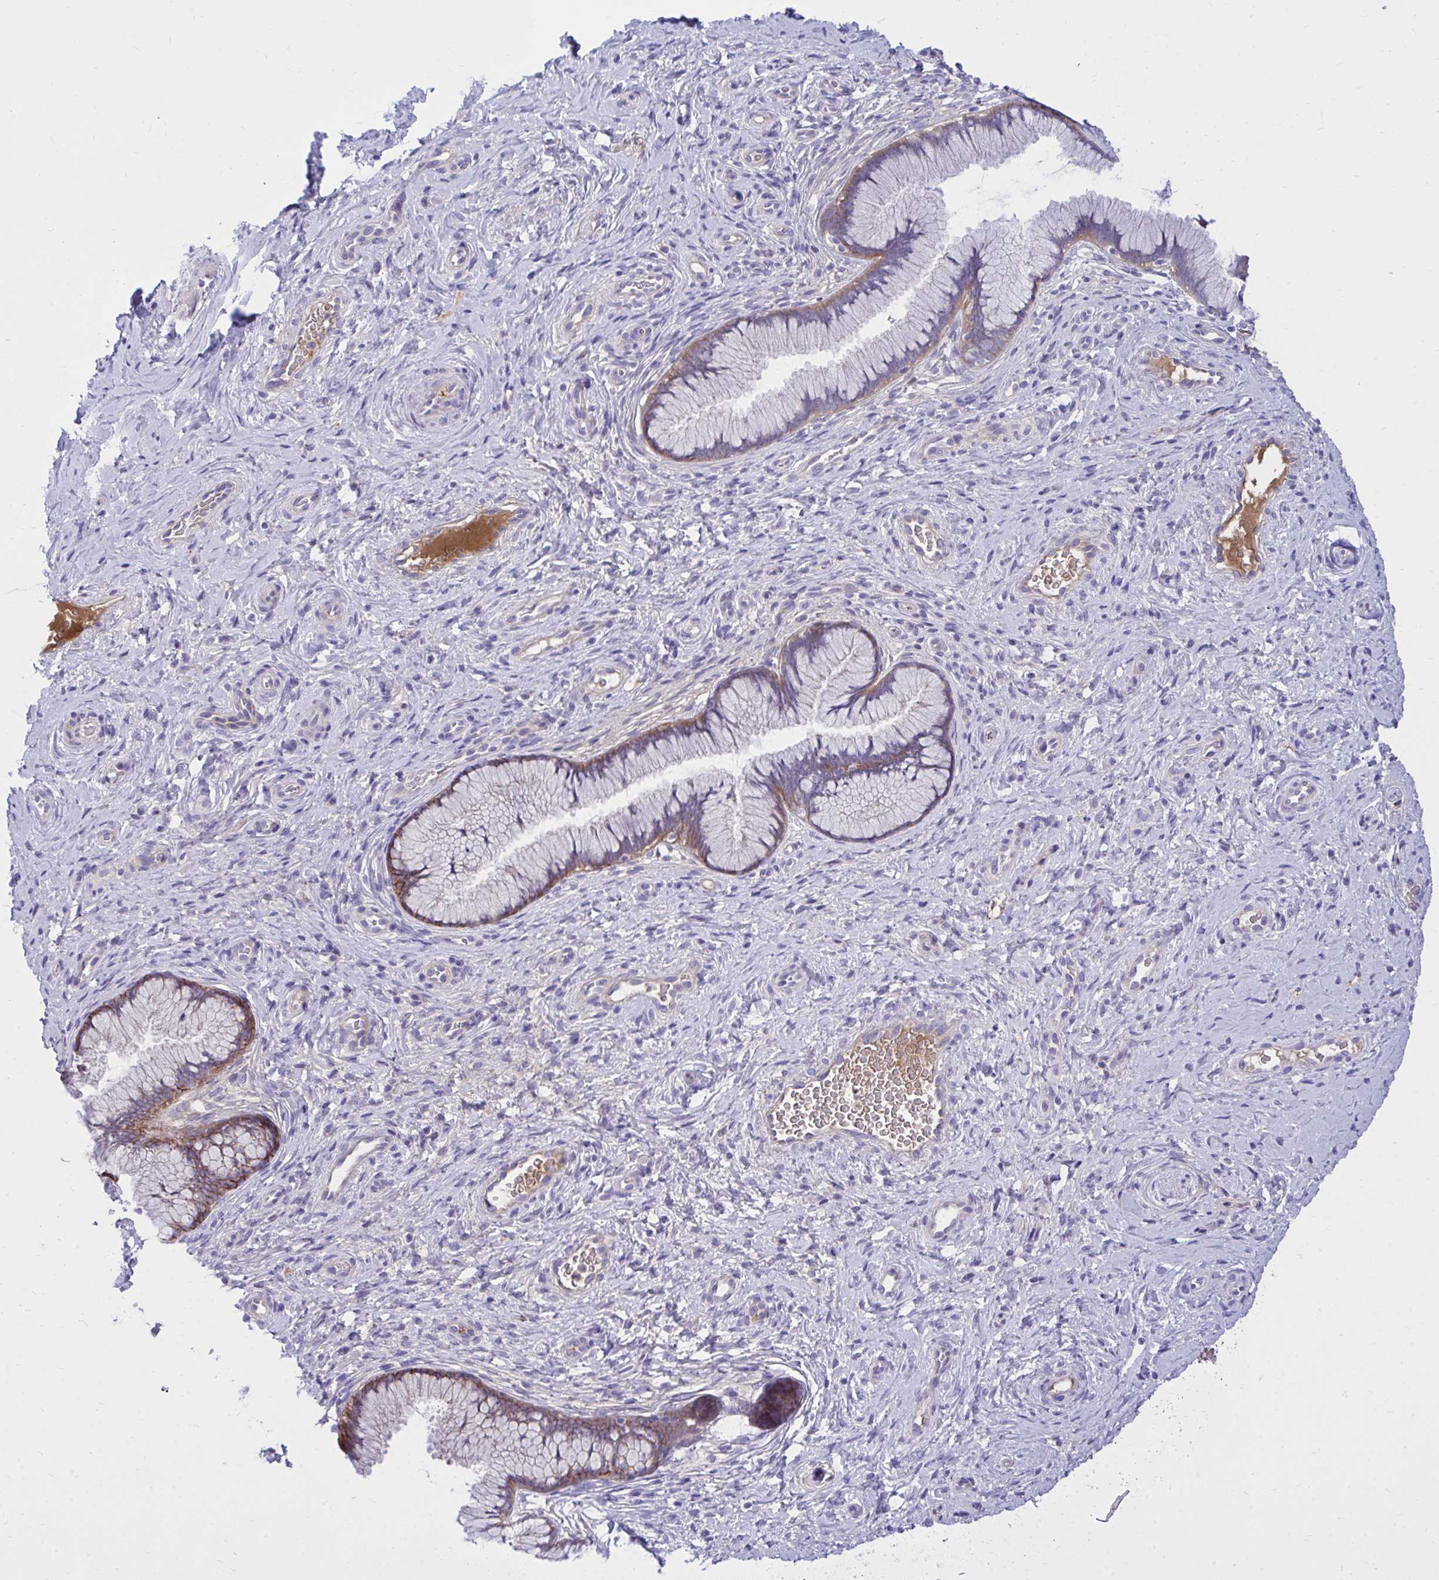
{"staining": {"intensity": "moderate", "quantity": "25%-75%", "location": "cytoplasmic/membranous"}, "tissue": "cervix", "cell_type": "Glandular cells", "image_type": "normal", "snomed": [{"axis": "morphology", "description": "Normal tissue, NOS"}, {"axis": "topography", "description": "Cervix"}], "caption": "The micrograph displays immunohistochemical staining of unremarkable cervix. There is moderate cytoplasmic/membranous staining is seen in approximately 25%-75% of glandular cells.", "gene": "HRG", "patient": {"sex": "female", "age": 34}}